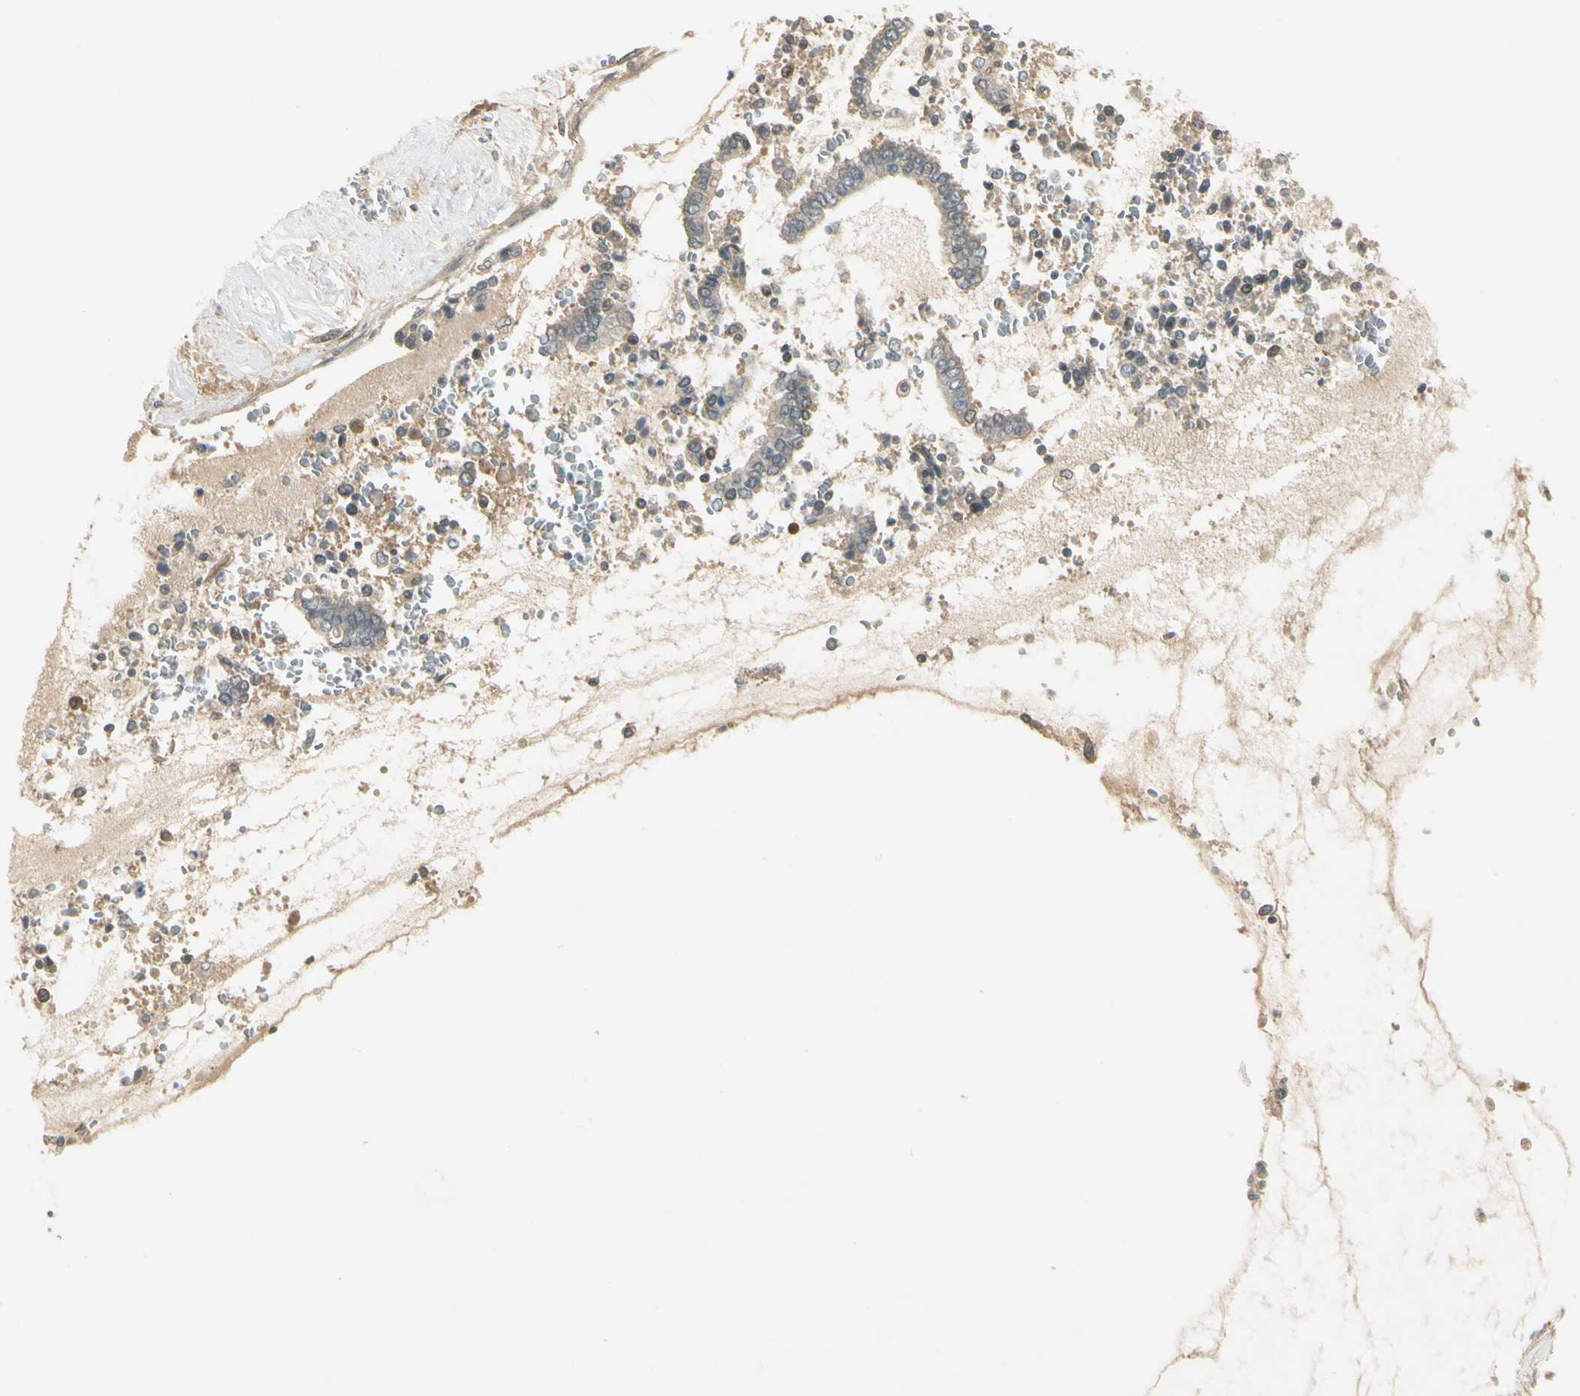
{"staining": {"intensity": "weak", "quantity": "<25%", "location": "cytoplasmic/membranous"}, "tissue": "cervical cancer", "cell_type": "Tumor cells", "image_type": "cancer", "snomed": [{"axis": "morphology", "description": "Adenocarcinoma, NOS"}, {"axis": "topography", "description": "Cervix"}], "caption": "Tumor cells show no significant positivity in adenocarcinoma (cervical).", "gene": "EPHB3", "patient": {"sex": "female", "age": 44}}